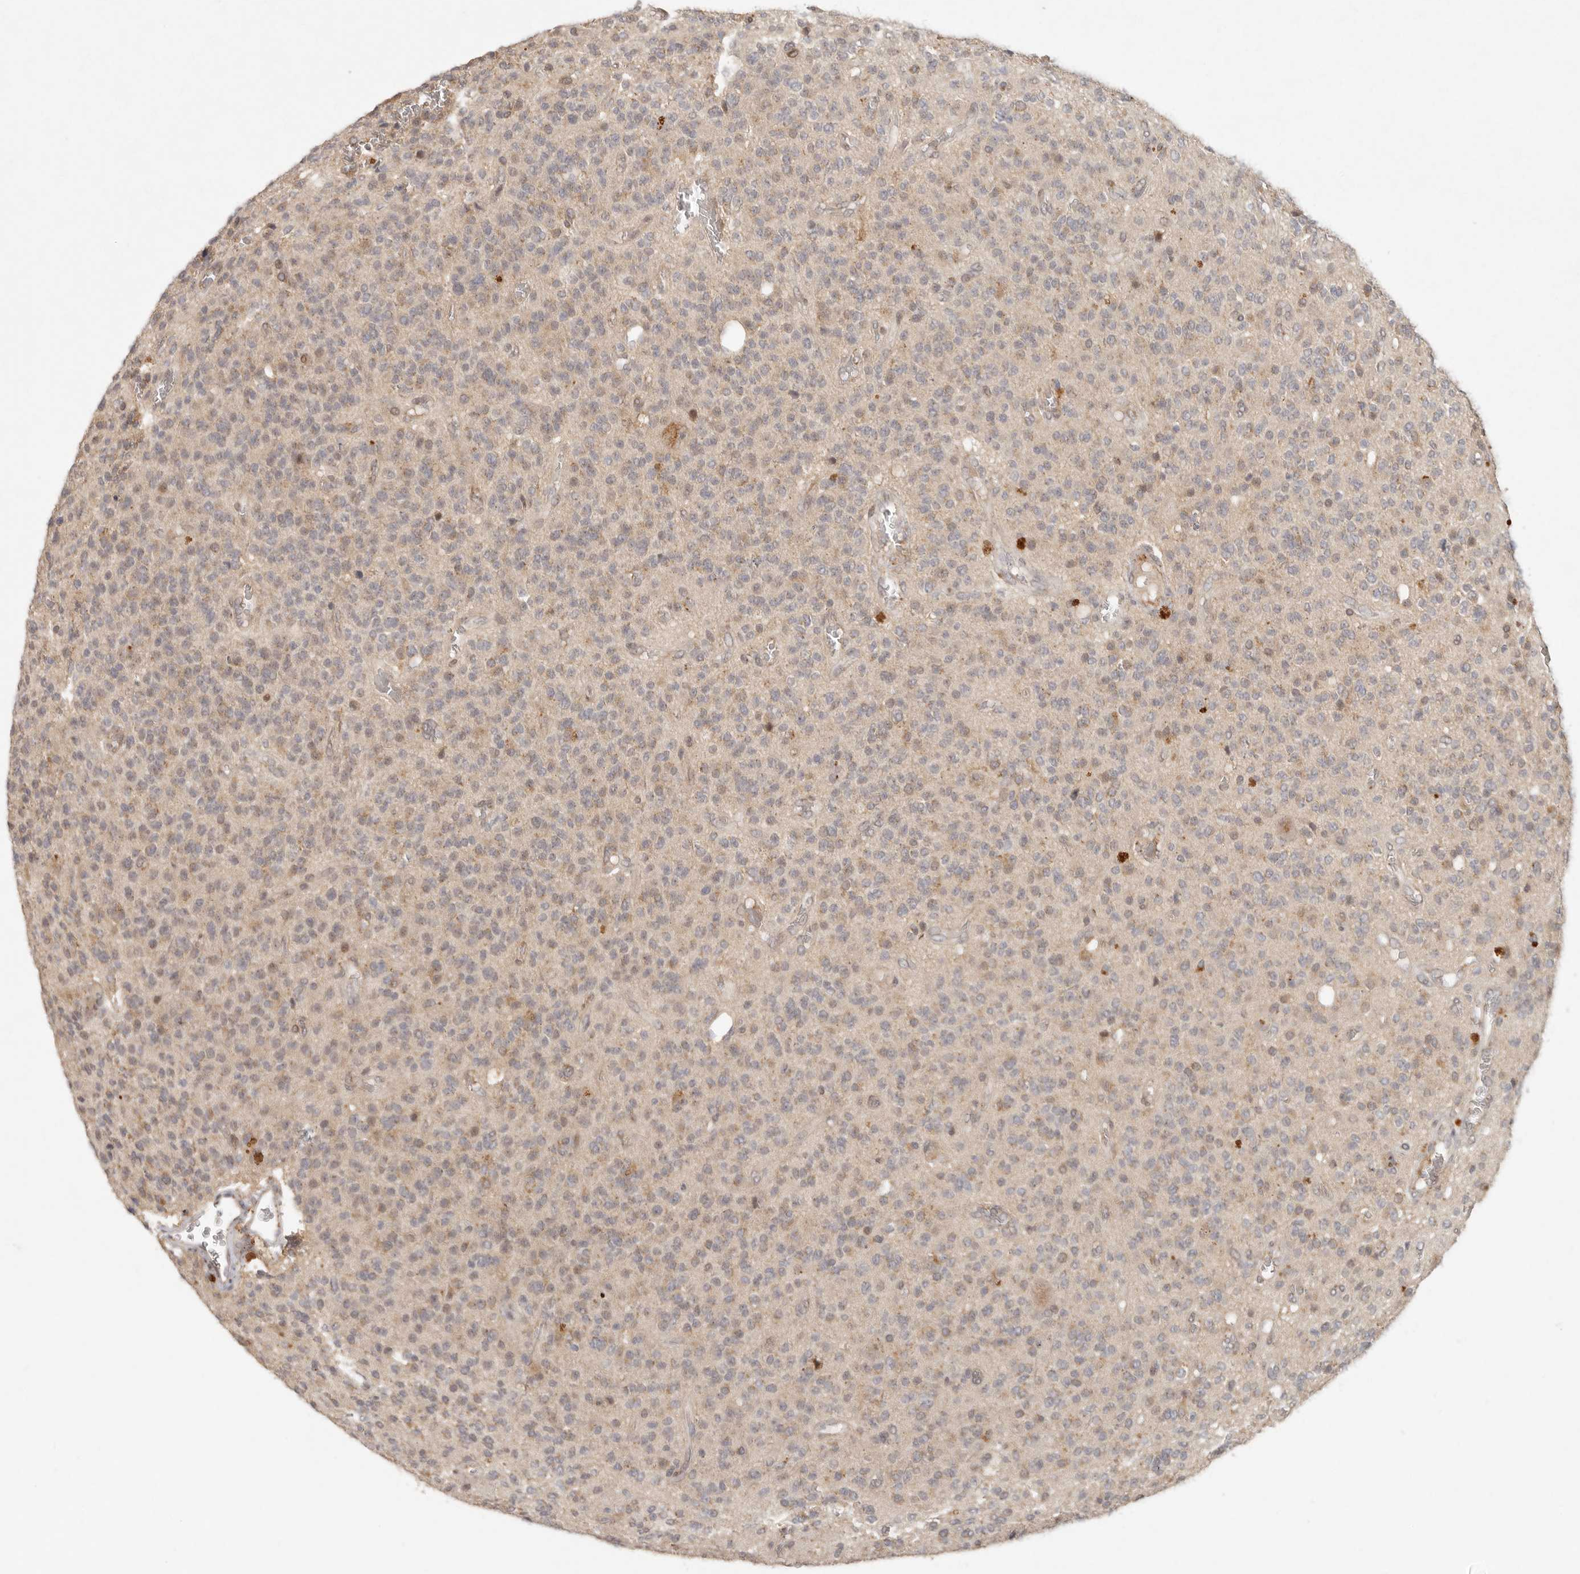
{"staining": {"intensity": "weak", "quantity": ">75%", "location": "cytoplasmic/membranous"}, "tissue": "glioma", "cell_type": "Tumor cells", "image_type": "cancer", "snomed": [{"axis": "morphology", "description": "Glioma, malignant, High grade"}, {"axis": "topography", "description": "Brain"}], "caption": "DAB (3,3'-diaminobenzidine) immunohistochemical staining of malignant glioma (high-grade) shows weak cytoplasmic/membranous protein staining in about >75% of tumor cells.", "gene": "LRRC75A", "patient": {"sex": "male", "age": 34}}